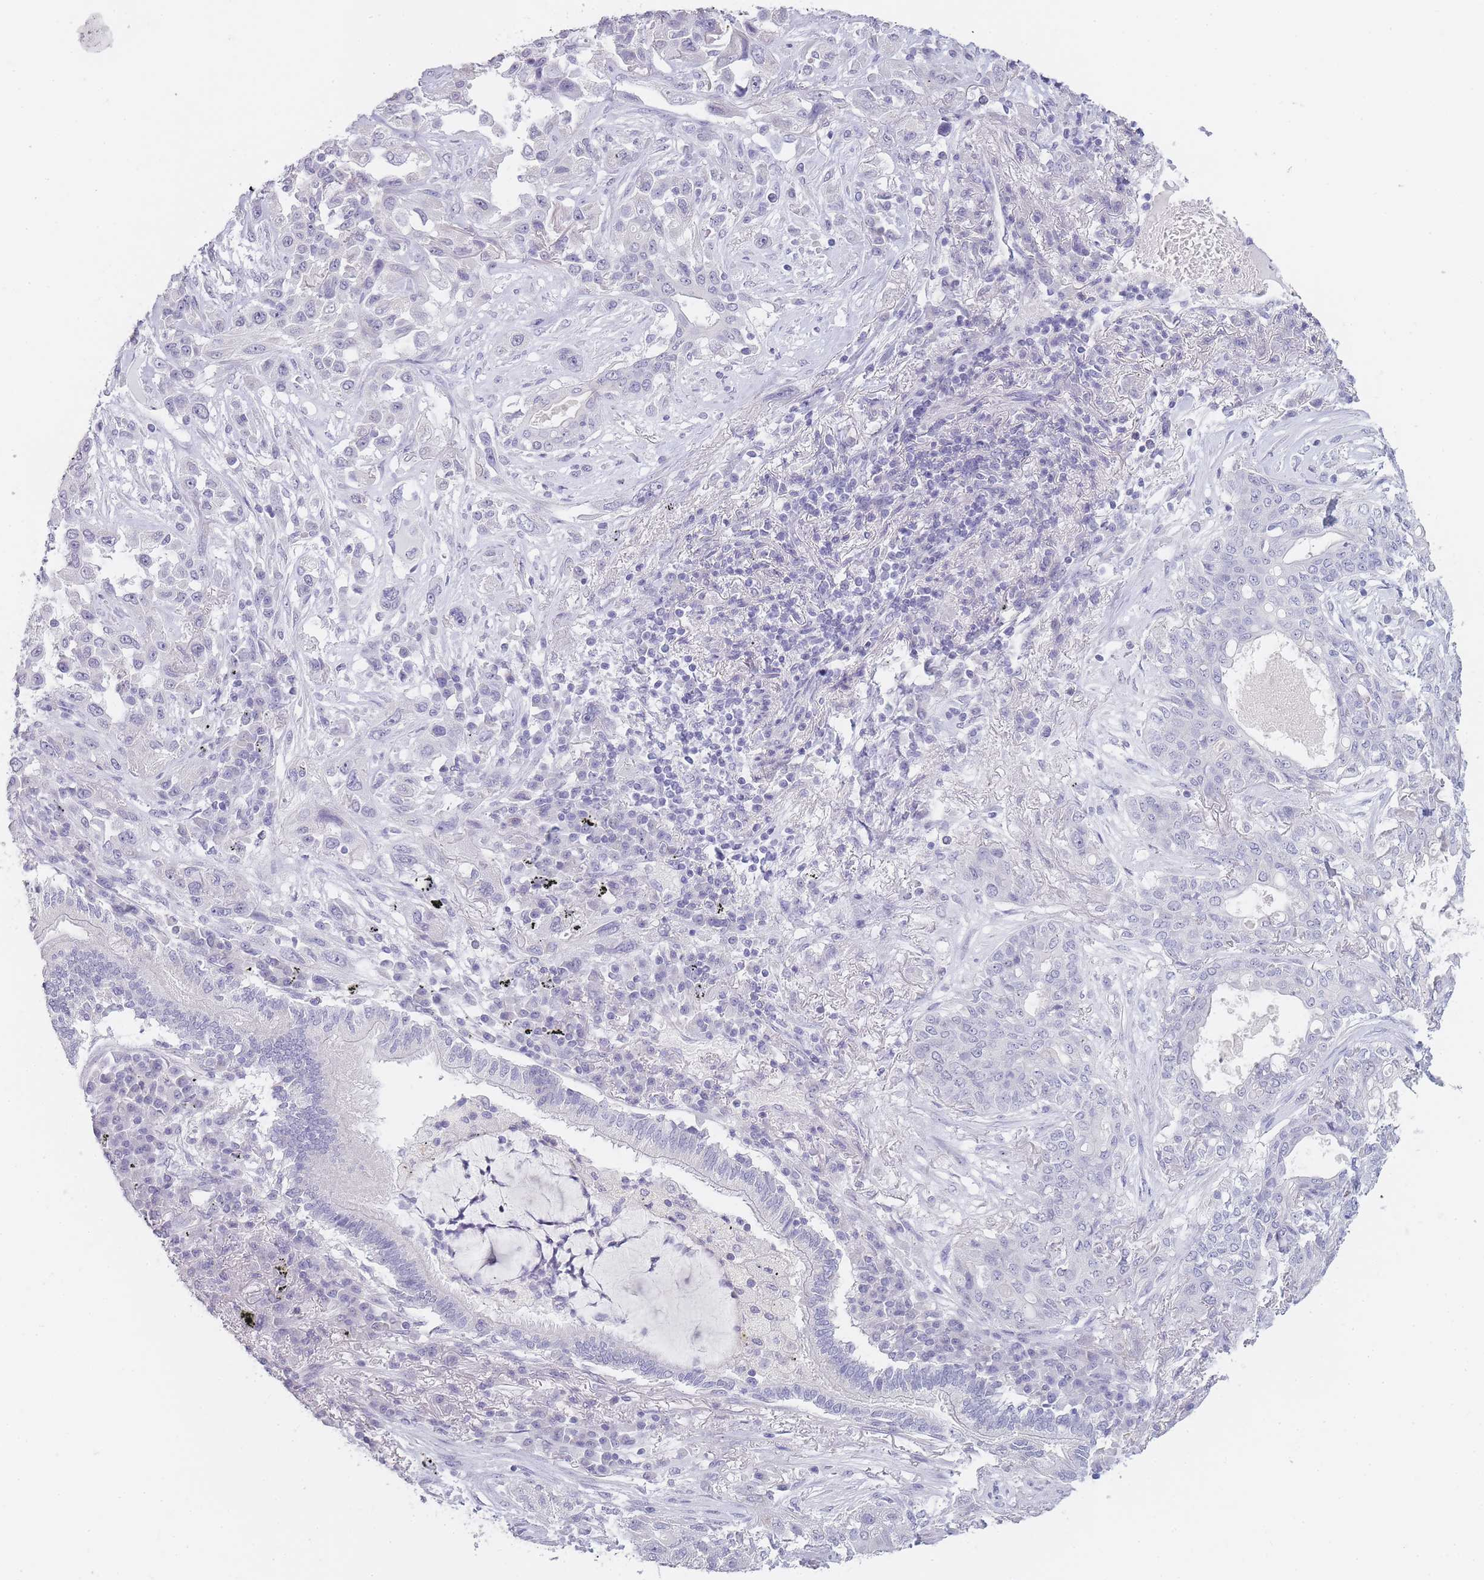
{"staining": {"intensity": "negative", "quantity": "none", "location": "none"}, "tissue": "lung cancer", "cell_type": "Tumor cells", "image_type": "cancer", "snomed": [{"axis": "morphology", "description": "Squamous cell carcinoma, NOS"}, {"axis": "topography", "description": "Lung"}], "caption": "An image of human lung squamous cell carcinoma is negative for staining in tumor cells.", "gene": "INS", "patient": {"sex": "female", "age": 70}}